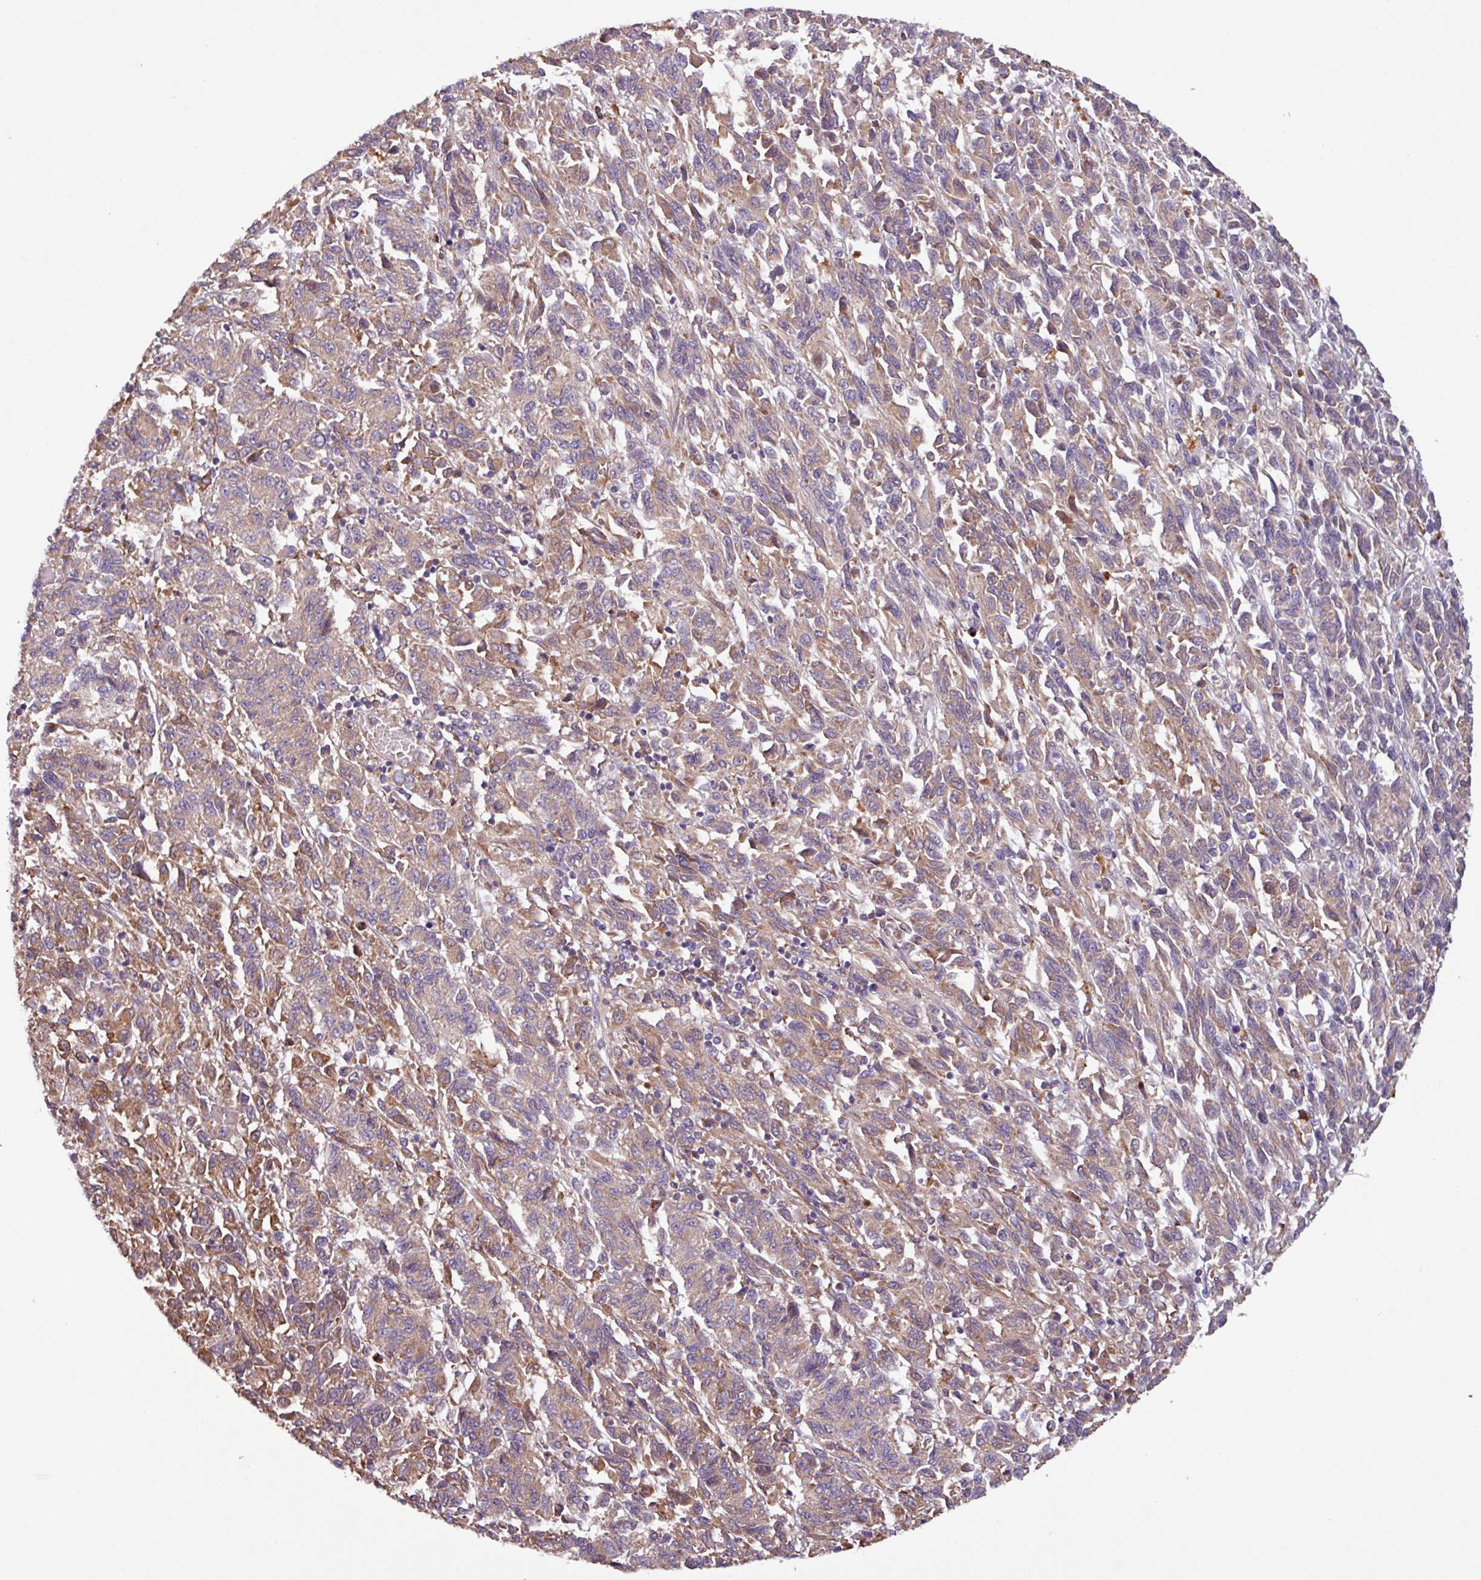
{"staining": {"intensity": "moderate", "quantity": ">75%", "location": "cytoplasmic/membranous"}, "tissue": "melanoma", "cell_type": "Tumor cells", "image_type": "cancer", "snomed": [{"axis": "morphology", "description": "Malignant melanoma, Metastatic site"}, {"axis": "topography", "description": "Lung"}], "caption": "About >75% of tumor cells in human melanoma show moderate cytoplasmic/membranous protein staining as visualized by brown immunohistochemical staining.", "gene": "PTPRQ", "patient": {"sex": "male", "age": 64}}